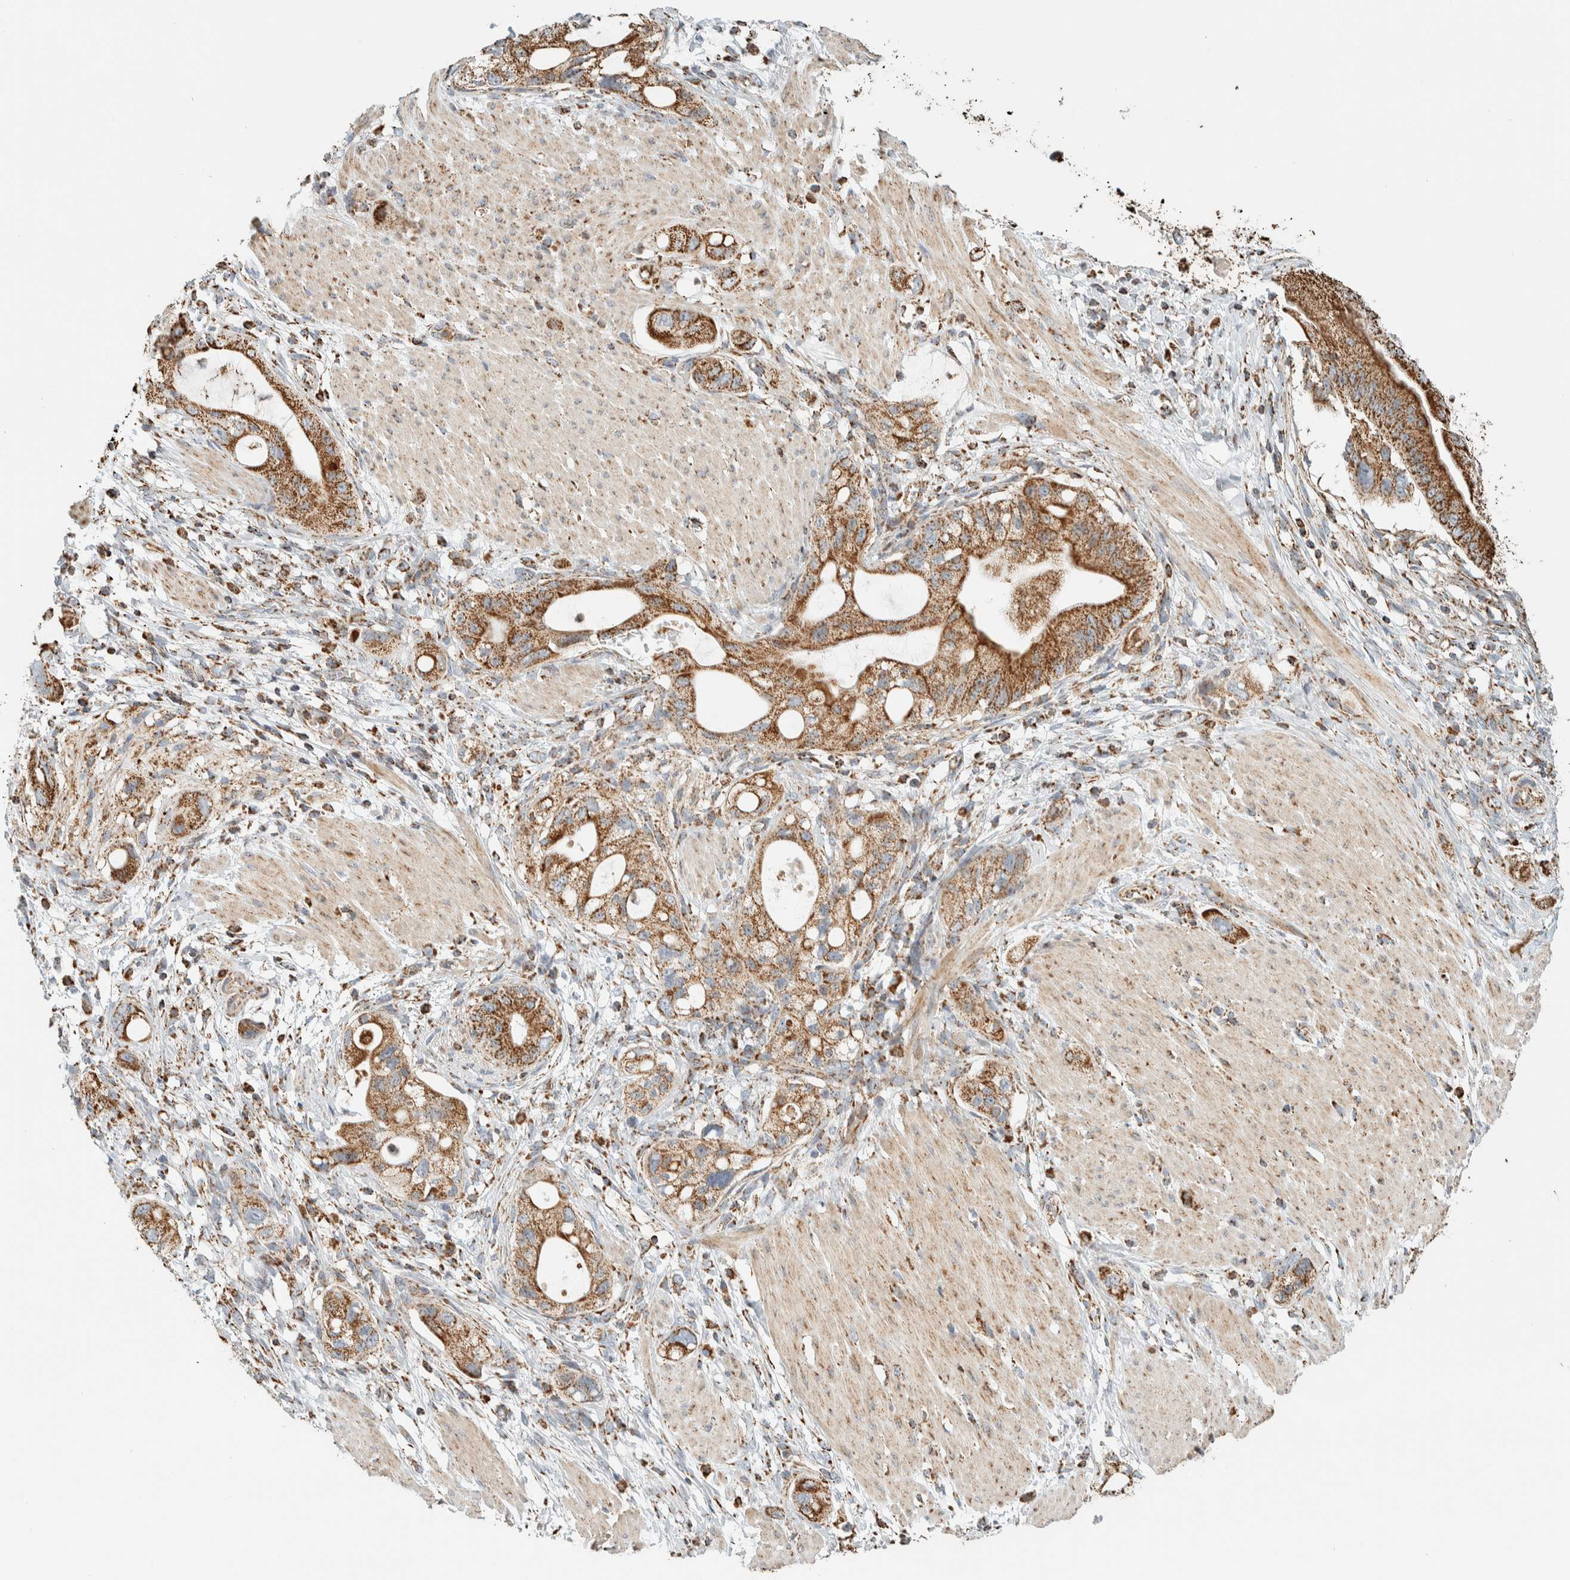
{"staining": {"intensity": "moderate", "quantity": ">75%", "location": "cytoplasmic/membranous"}, "tissue": "stomach cancer", "cell_type": "Tumor cells", "image_type": "cancer", "snomed": [{"axis": "morphology", "description": "Adenocarcinoma, NOS"}, {"axis": "topography", "description": "Stomach"}, {"axis": "topography", "description": "Stomach, lower"}], "caption": "Brown immunohistochemical staining in adenocarcinoma (stomach) exhibits moderate cytoplasmic/membranous positivity in about >75% of tumor cells. The protein is stained brown, and the nuclei are stained in blue (DAB IHC with brightfield microscopy, high magnification).", "gene": "ZNF454", "patient": {"sex": "female", "age": 48}}